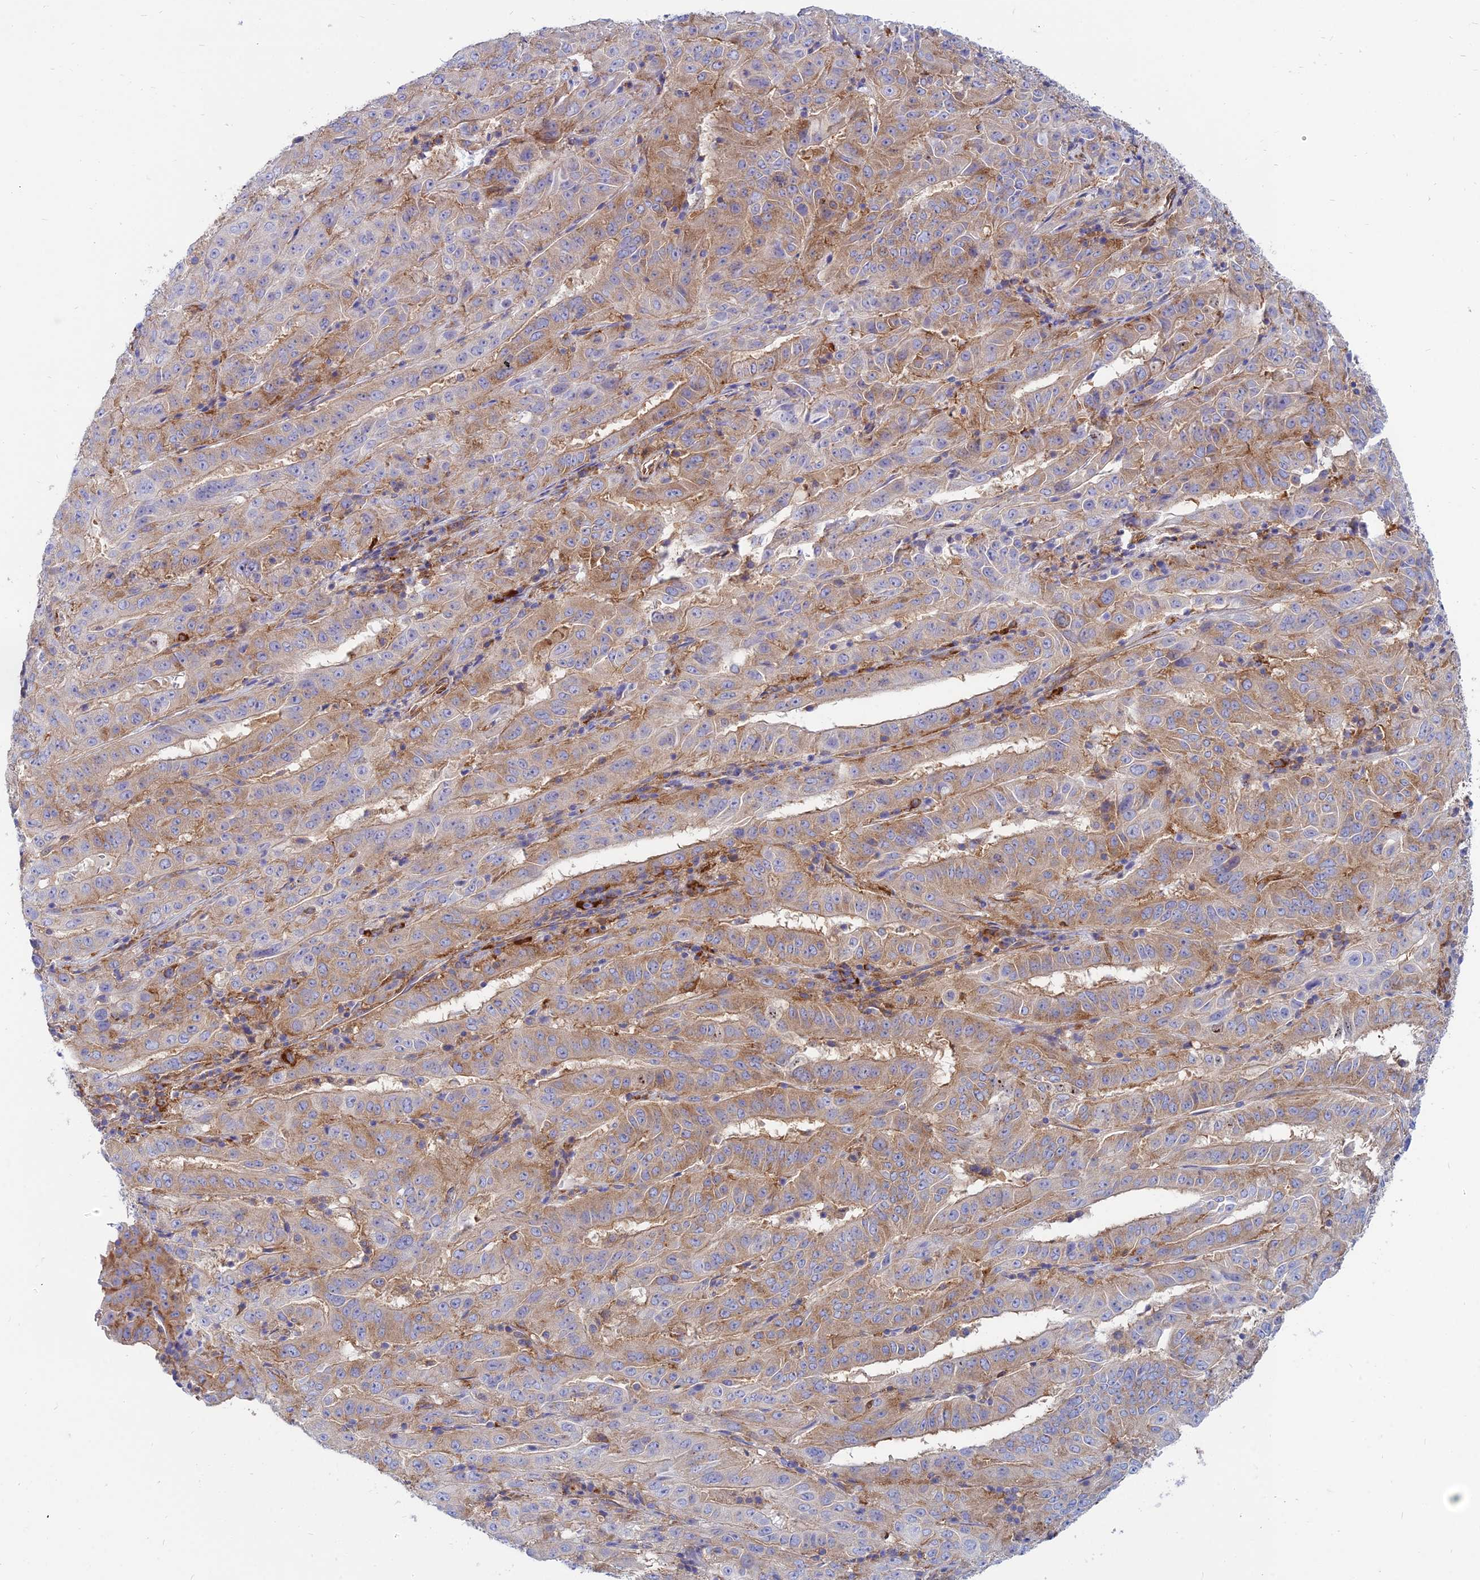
{"staining": {"intensity": "moderate", "quantity": ">75%", "location": "cytoplasmic/membranous"}, "tissue": "pancreatic cancer", "cell_type": "Tumor cells", "image_type": "cancer", "snomed": [{"axis": "morphology", "description": "Adenocarcinoma, NOS"}, {"axis": "topography", "description": "Pancreas"}], "caption": "Moderate cytoplasmic/membranous staining for a protein is appreciated in about >75% of tumor cells of pancreatic cancer (adenocarcinoma) using immunohistochemistry.", "gene": "TXLNA", "patient": {"sex": "male", "age": 63}}